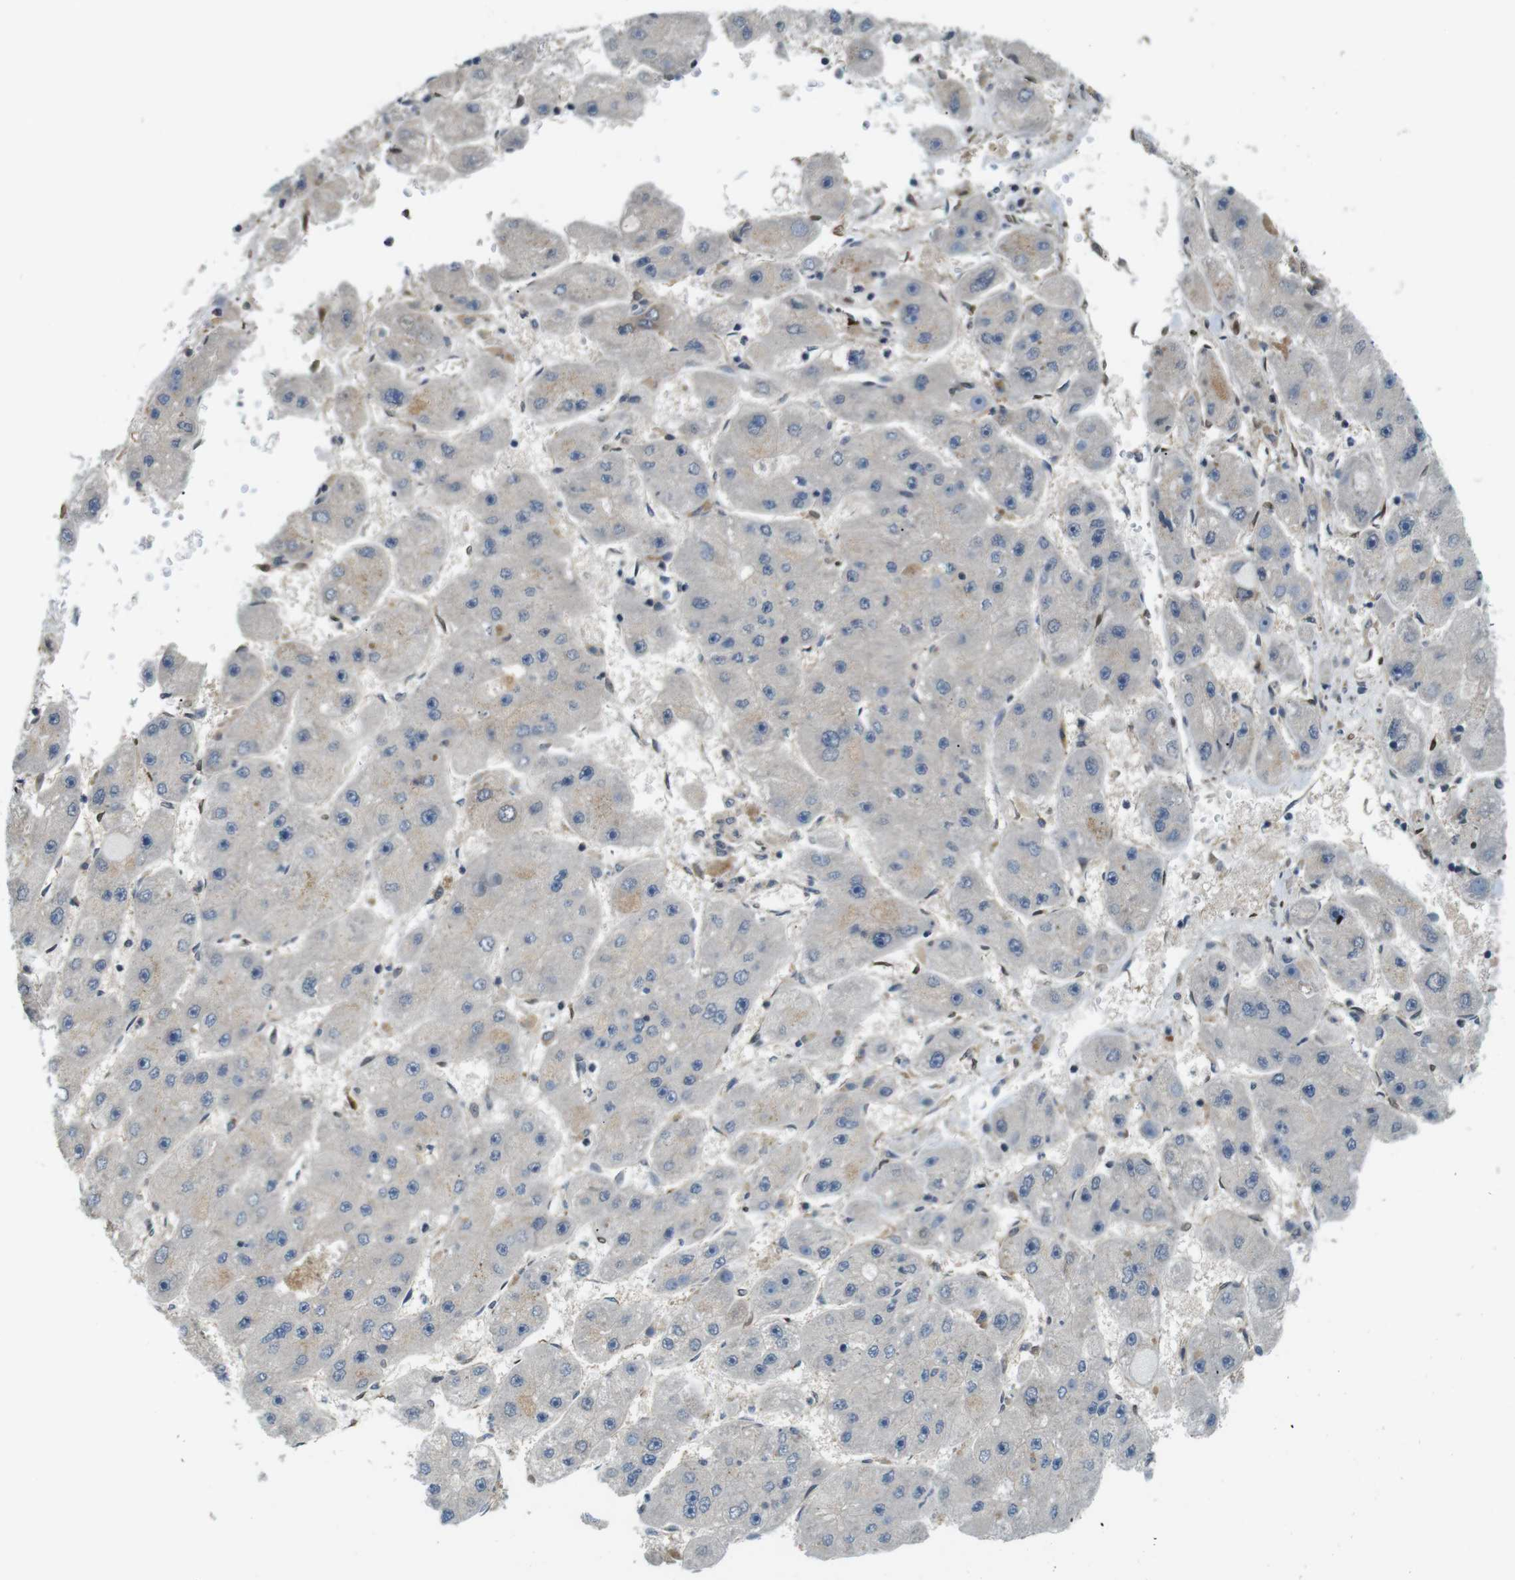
{"staining": {"intensity": "weak", "quantity": "<25%", "location": "cytoplasmic/membranous"}, "tissue": "liver cancer", "cell_type": "Tumor cells", "image_type": "cancer", "snomed": [{"axis": "morphology", "description": "Carcinoma, Hepatocellular, NOS"}, {"axis": "topography", "description": "Liver"}], "caption": "An immunohistochemistry micrograph of liver cancer is shown. There is no staining in tumor cells of liver cancer.", "gene": "TSC1", "patient": {"sex": "female", "age": 61}}